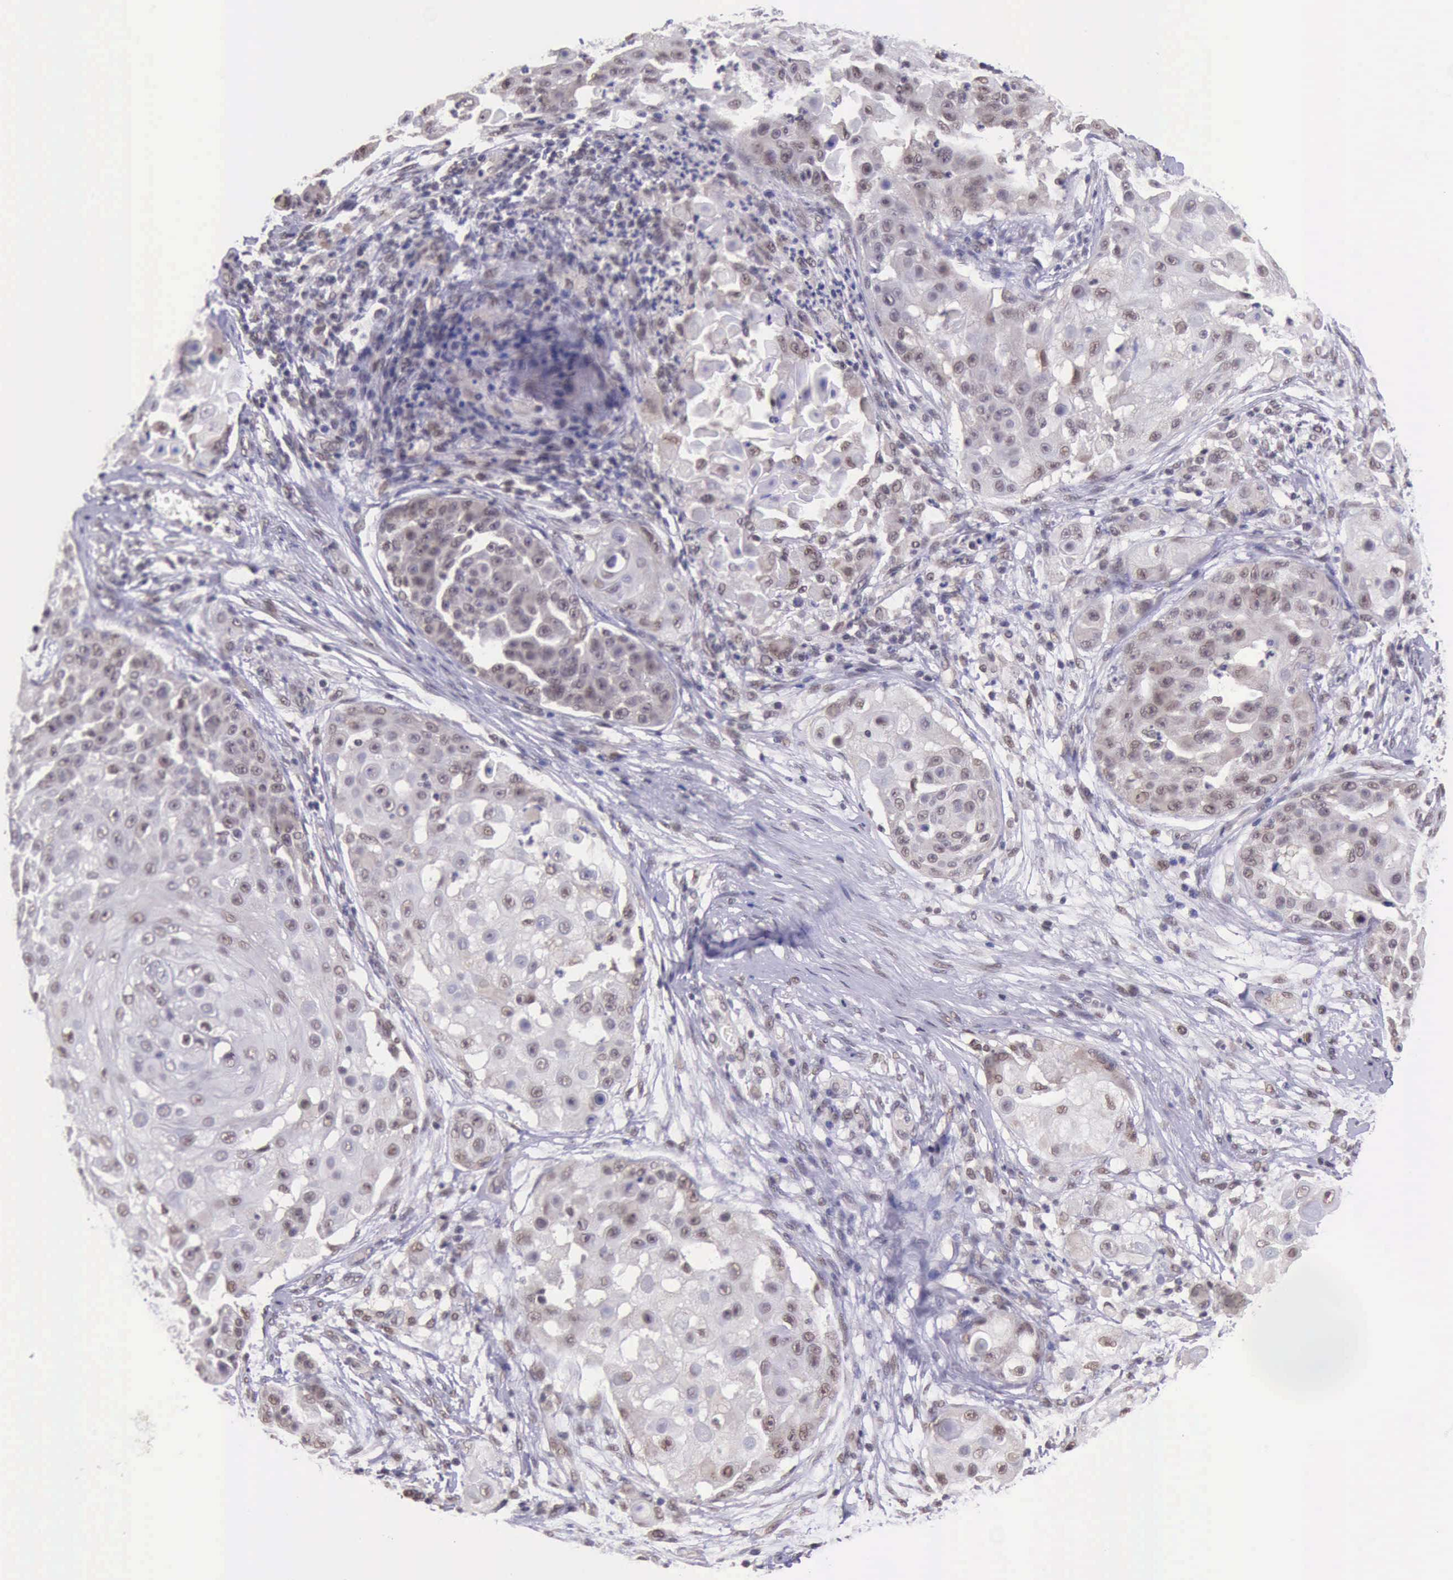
{"staining": {"intensity": "weak", "quantity": ">75%", "location": "nuclear"}, "tissue": "skin cancer", "cell_type": "Tumor cells", "image_type": "cancer", "snomed": [{"axis": "morphology", "description": "Squamous cell carcinoma, NOS"}, {"axis": "topography", "description": "Skin"}], "caption": "Tumor cells display low levels of weak nuclear expression in about >75% of cells in human skin cancer (squamous cell carcinoma).", "gene": "PRPF39", "patient": {"sex": "female", "age": 57}}